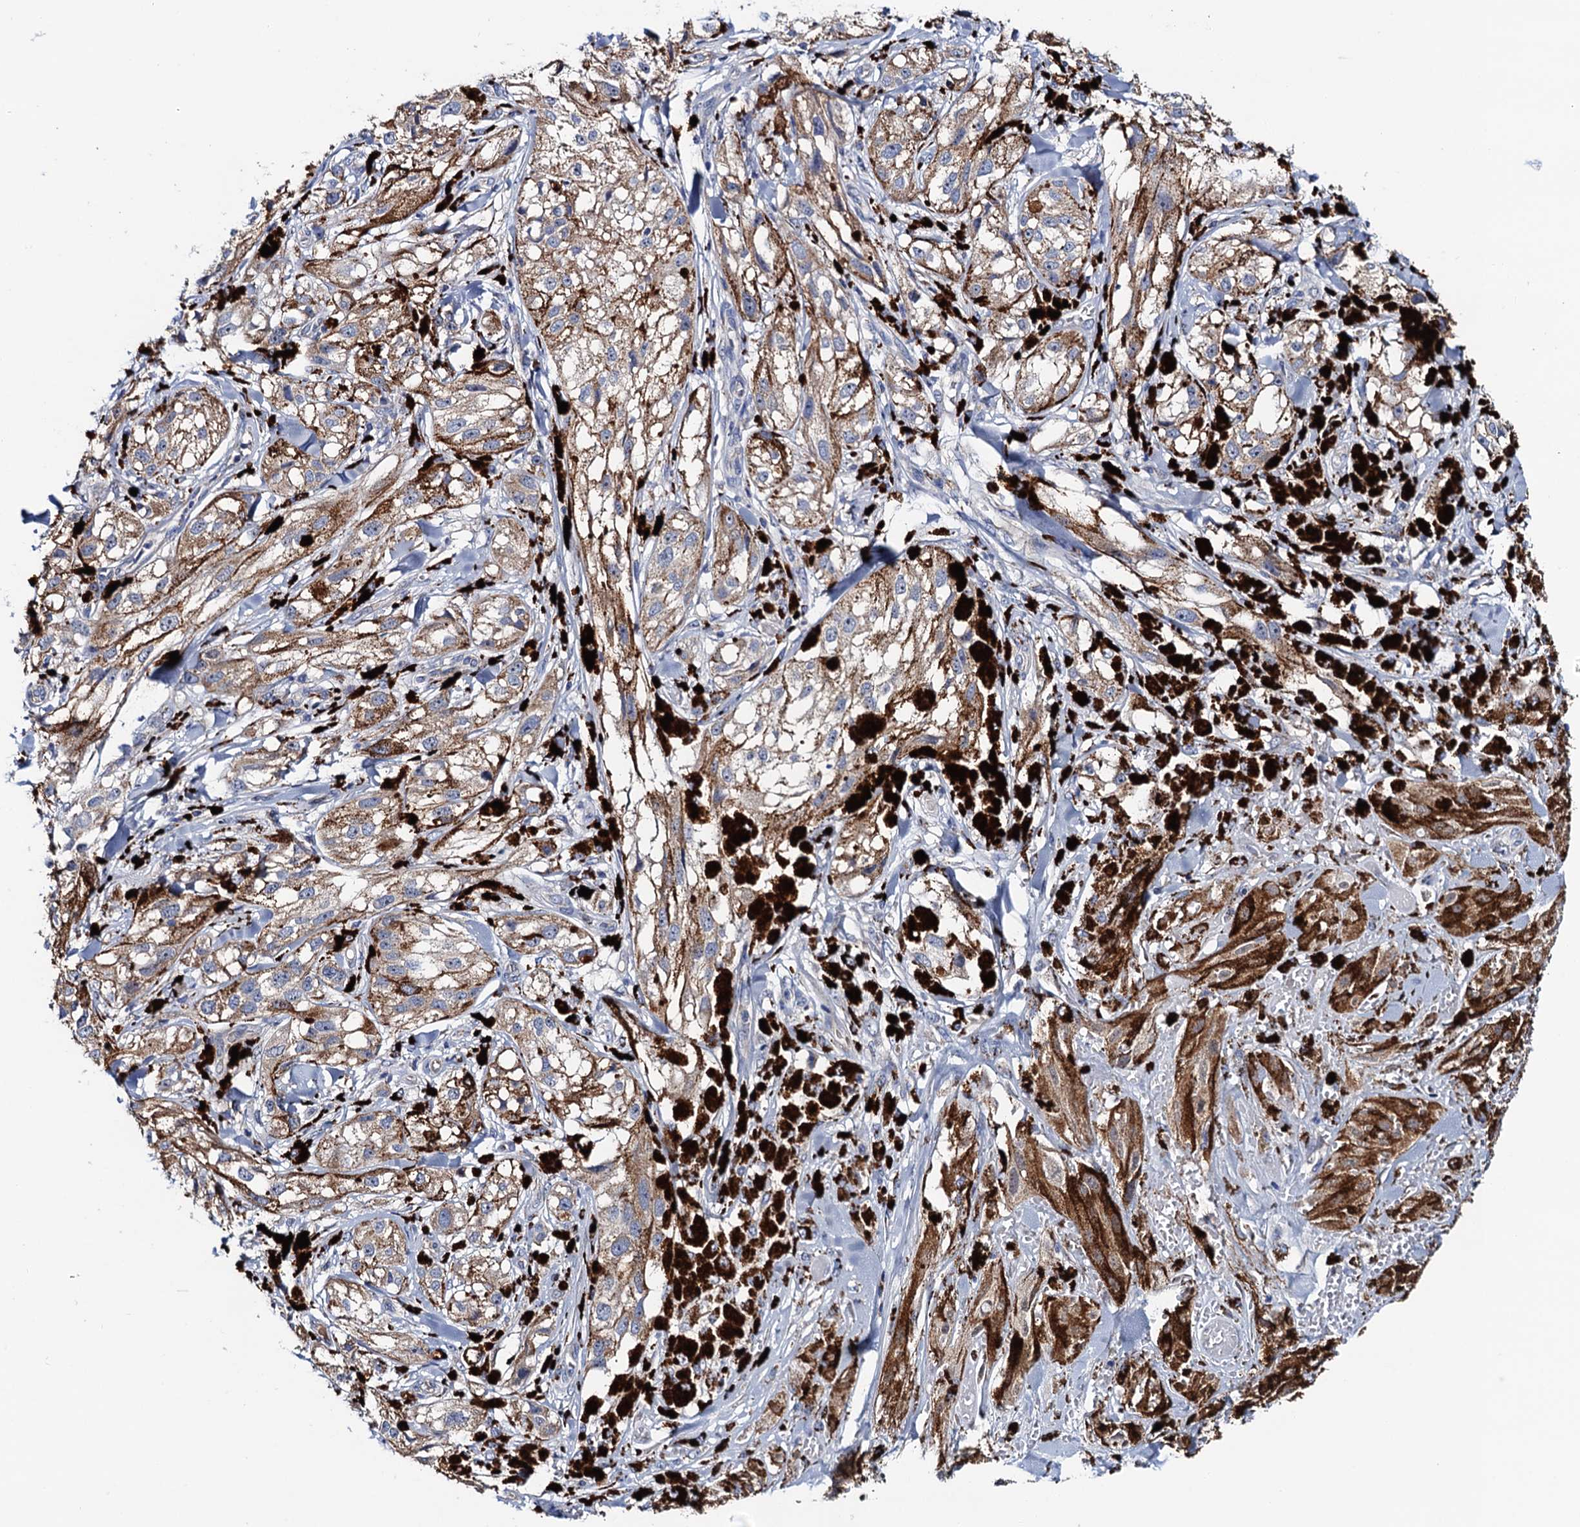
{"staining": {"intensity": "negative", "quantity": "none", "location": "none"}, "tissue": "melanoma", "cell_type": "Tumor cells", "image_type": "cancer", "snomed": [{"axis": "morphology", "description": "Malignant melanoma, NOS"}, {"axis": "topography", "description": "Skin"}], "caption": "Immunohistochemistry (IHC) of human melanoma shows no expression in tumor cells.", "gene": "MRPL48", "patient": {"sex": "male", "age": 88}}